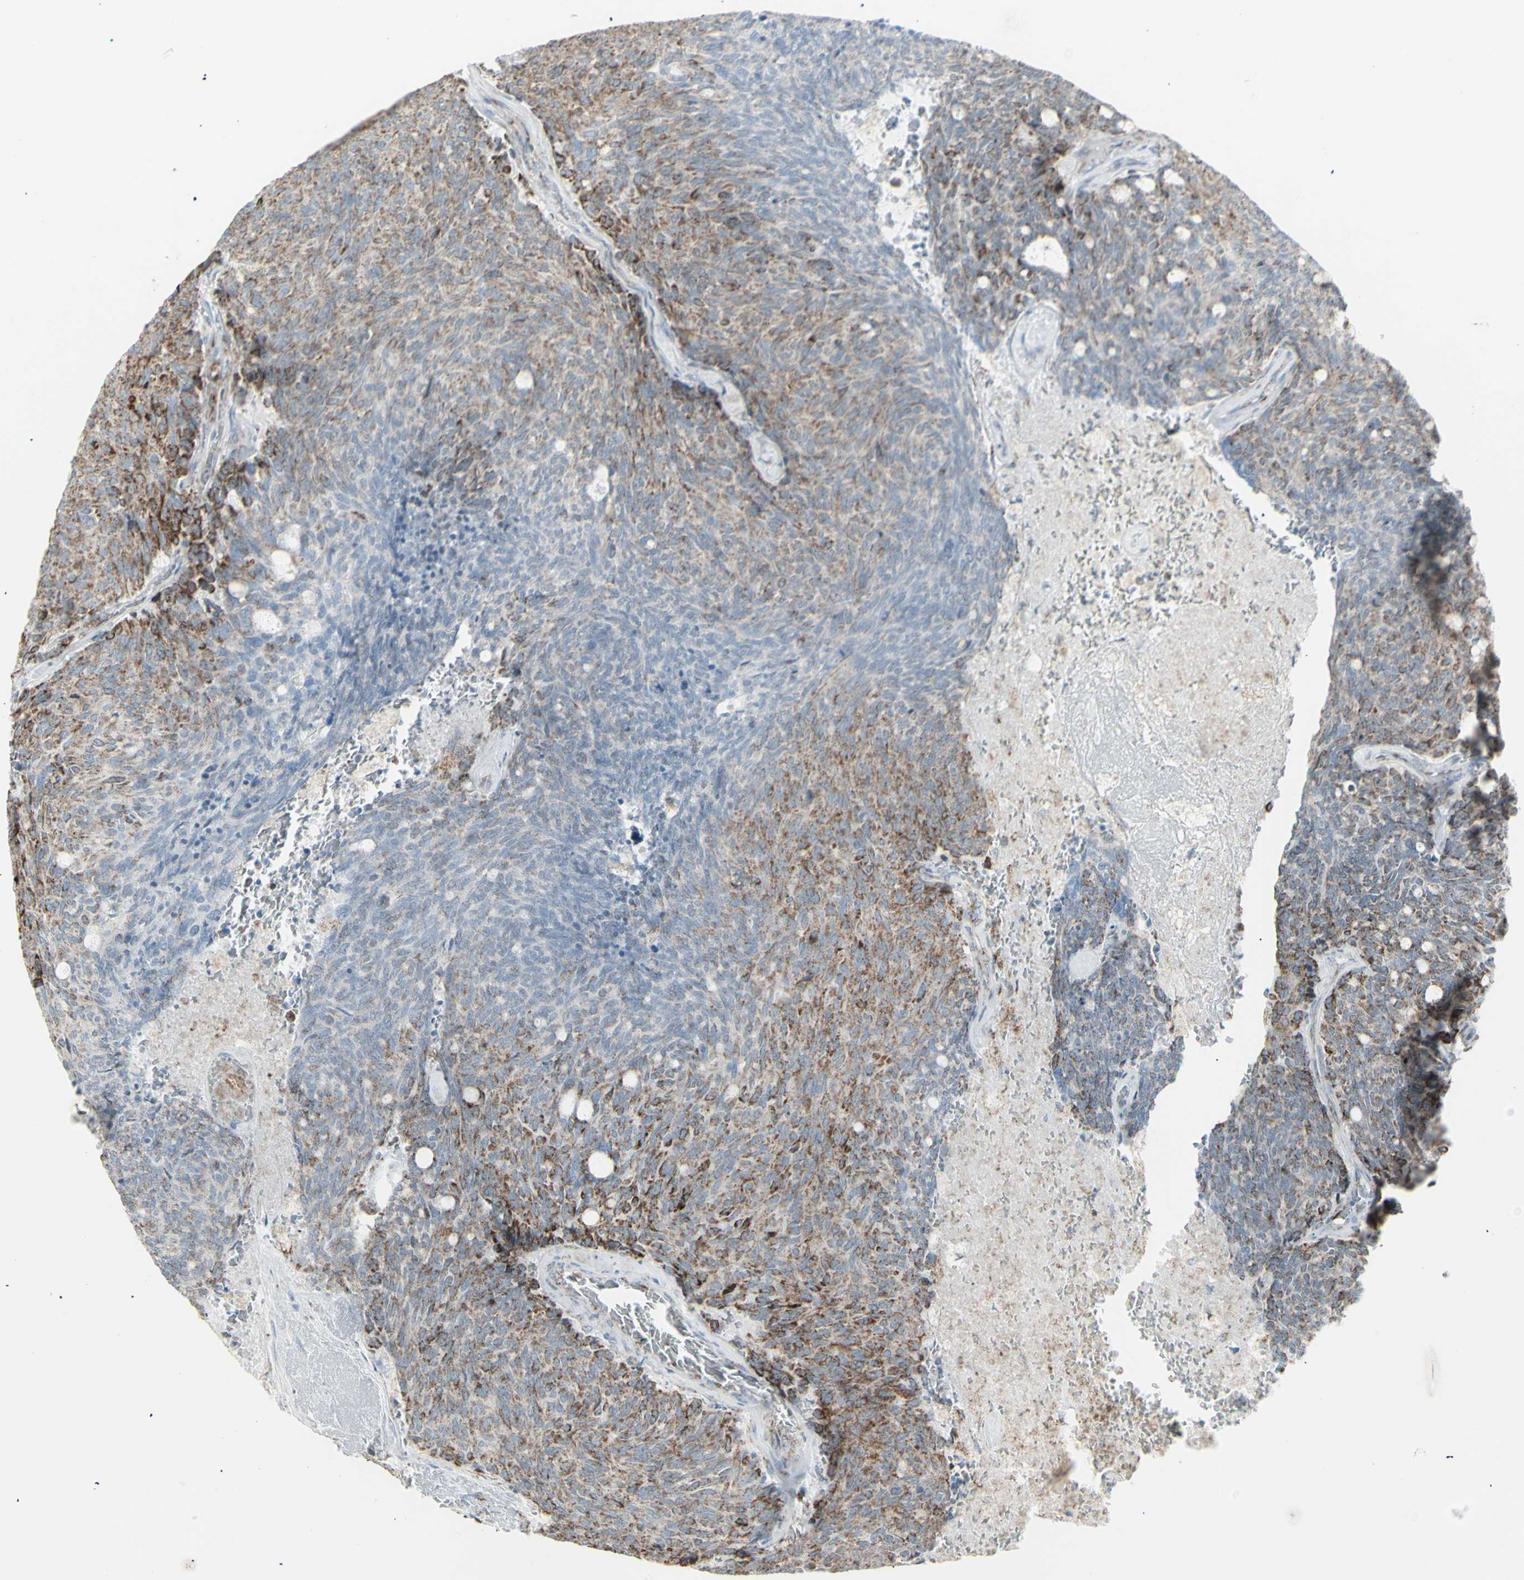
{"staining": {"intensity": "moderate", "quantity": "25%-75%", "location": "cytoplasmic/membranous"}, "tissue": "carcinoid", "cell_type": "Tumor cells", "image_type": "cancer", "snomed": [{"axis": "morphology", "description": "Carcinoid, malignant, NOS"}, {"axis": "topography", "description": "Pancreas"}], "caption": "Immunohistochemistry (IHC) staining of carcinoid, which exhibits medium levels of moderate cytoplasmic/membranous staining in about 25%-75% of tumor cells indicating moderate cytoplasmic/membranous protein staining. The staining was performed using DAB (3,3'-diaminobenzidine) (brown) for protein detection and nuclei were counterstained in hematoxylin (blue).", "gene": "PLGRKT", "patient": {"sex": "female", "age": 54}}